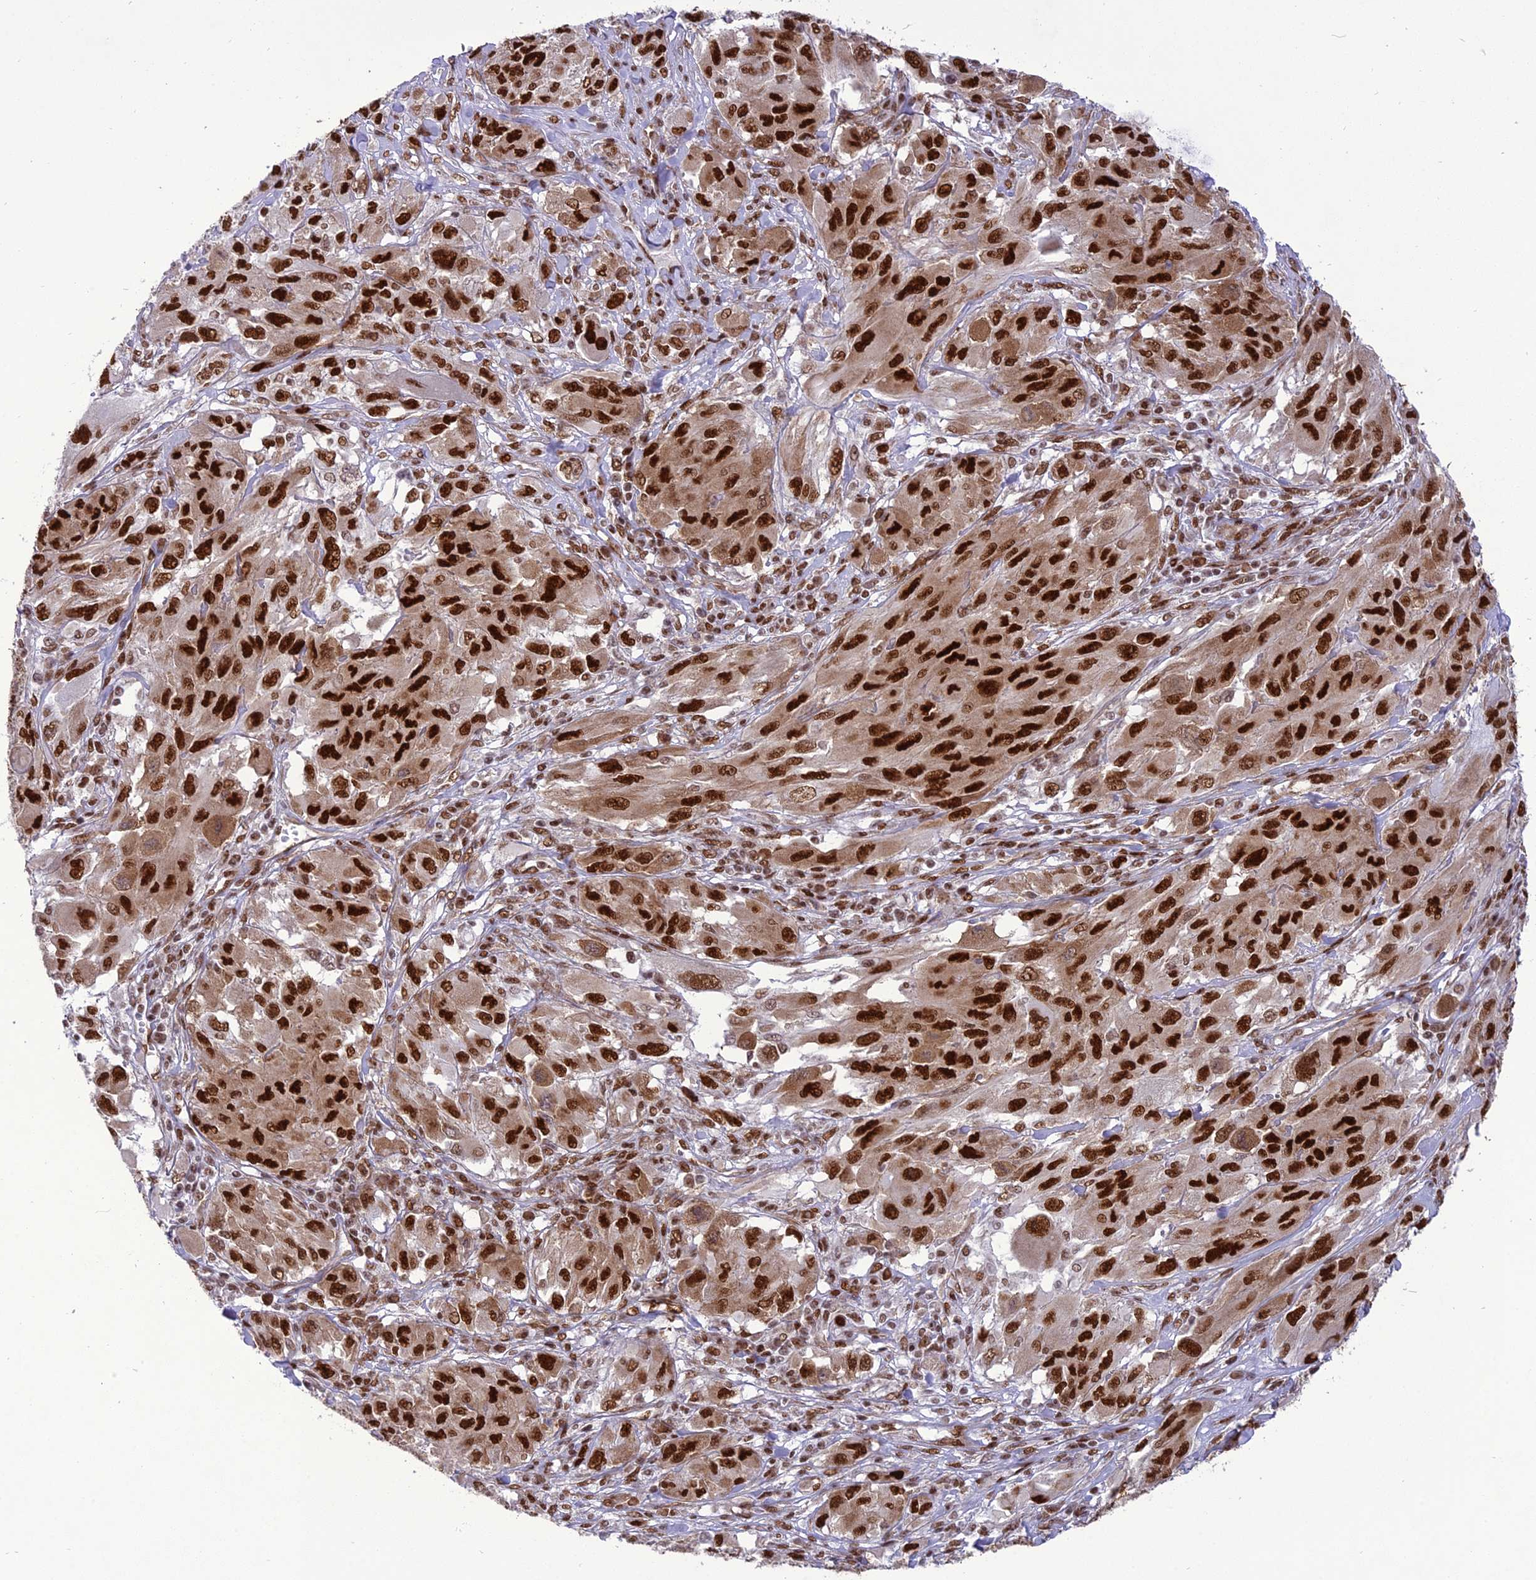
{"staining": {"intensity": "strong", "quantity": ">75%", "location": "nuclear"}, "tissue": "melanoma", "cell_type": "Tumor cells", "image_type": "cancer", "snomed": [{"axis": "morphology", "description": "Malignant melanoma, NOS"}, {"axis": "topography", "description": "Skin"}], "caption": "An immunohistochemistry (IHC) micrograph of tumor tissue is shown. Protein staining in brown shows strong nuclear positivity in malignant melanoma within tumor cells. The staining is performed using DAB brown chromogen to label protein expression. The nuclei are counter-stained blue using hematoxylin.", "gene": "DDX1", "patient": {"sex": "female", "age": 91}}